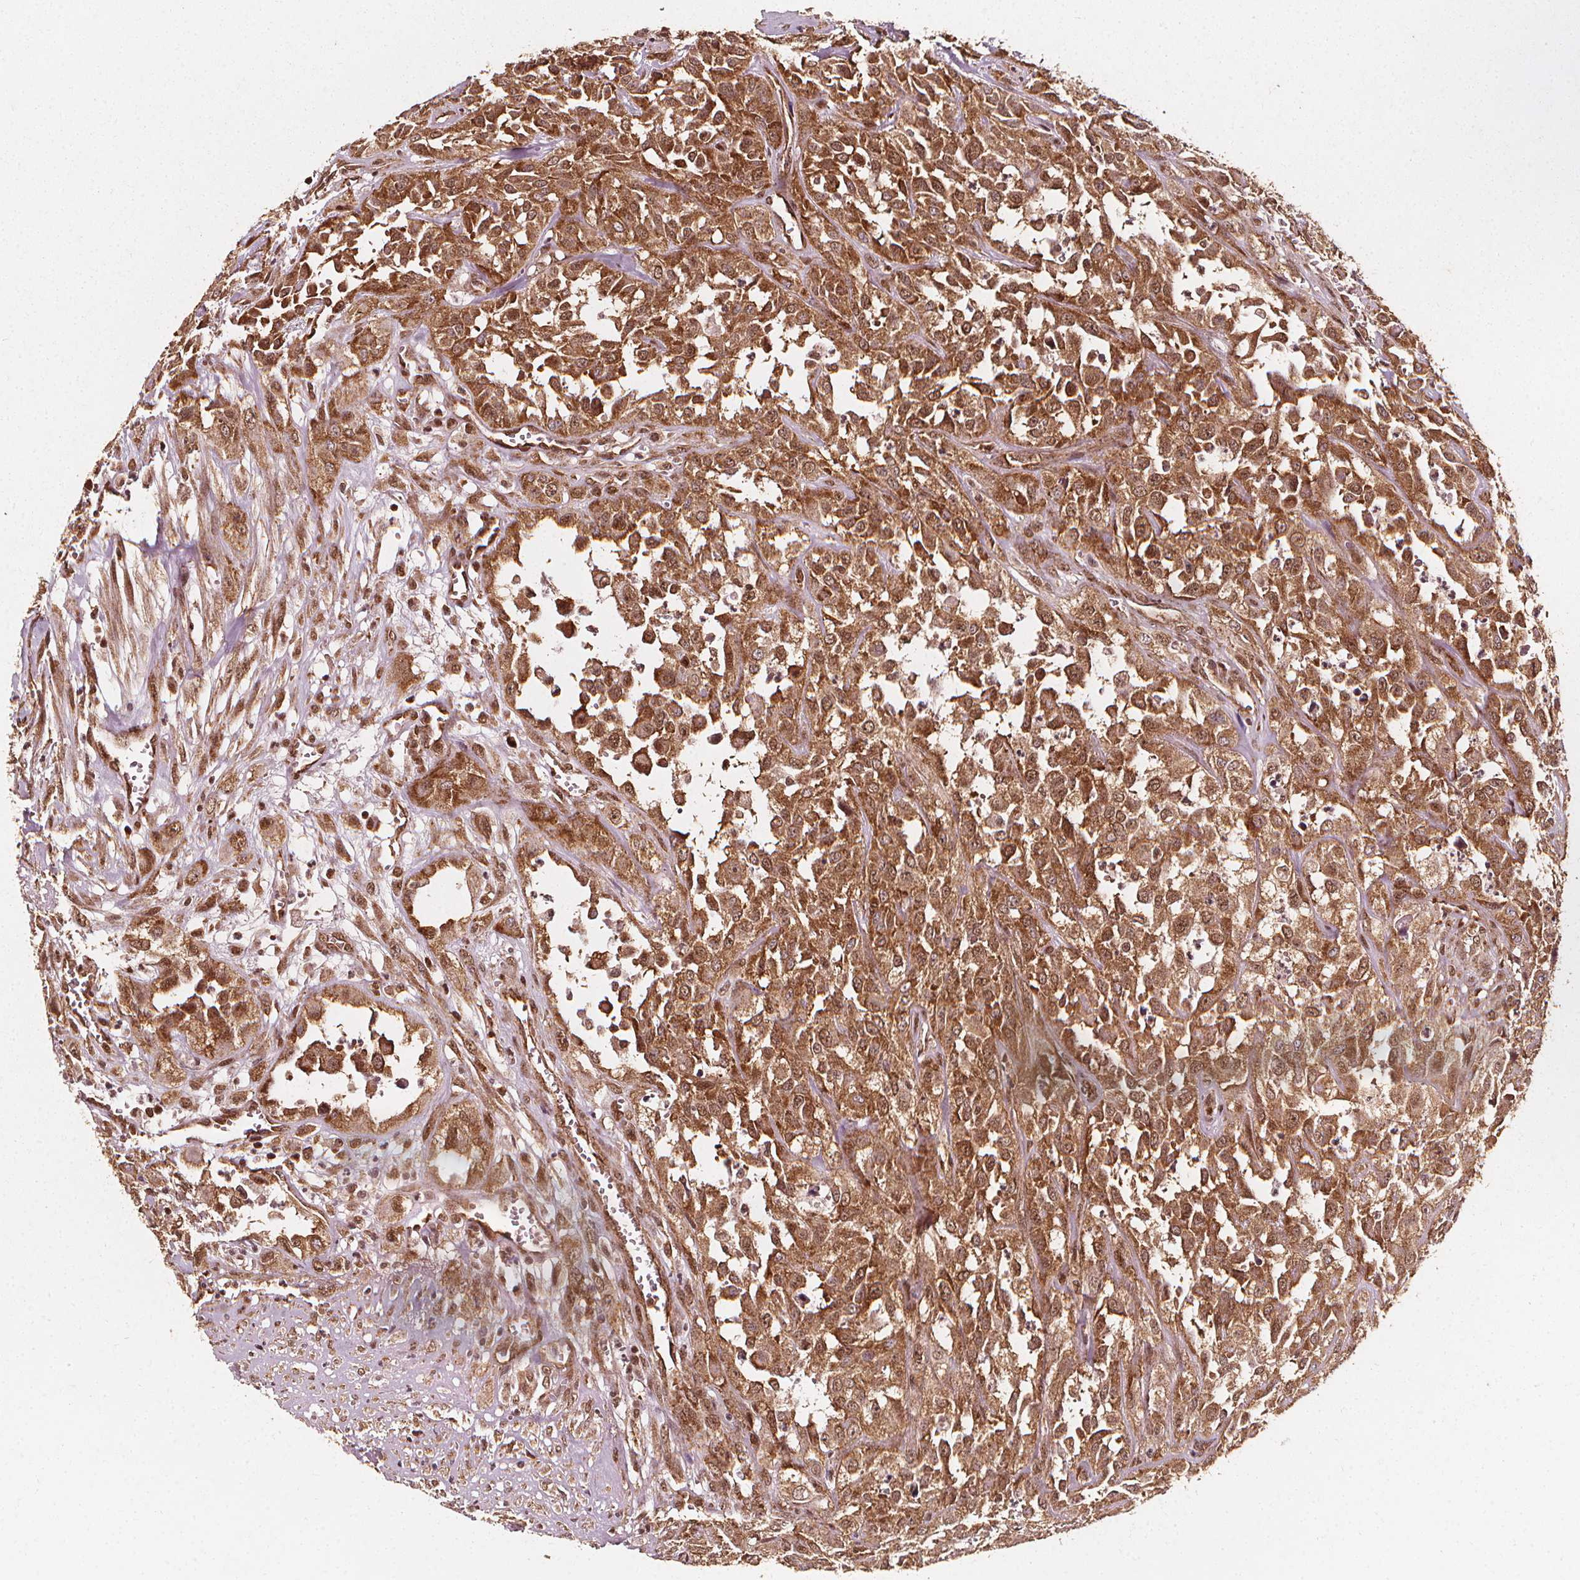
{"staining": {"intensity": "moderate", "quantity": ">75%", "location": "cytoplasmic/membranous,nuclear"}, "tissue": "urothelial cancer", "cell_type": "Tumor cells", "image_type": "cancer", "snomed": [{"axis": "morphology", "description": "Urothelial carcinoma, High grade"}, {"axis": "topography", "description": "Urinary bladder"}], "caption": "Protein expression analysis of urothelial carcinoma (high-grade) demonstrates moderate cytoplasmic/membranous and nuclear expression in about >75% of tumor cells.", "gene": "SMN1", "patient": {"sex": "male", "age": 67}}